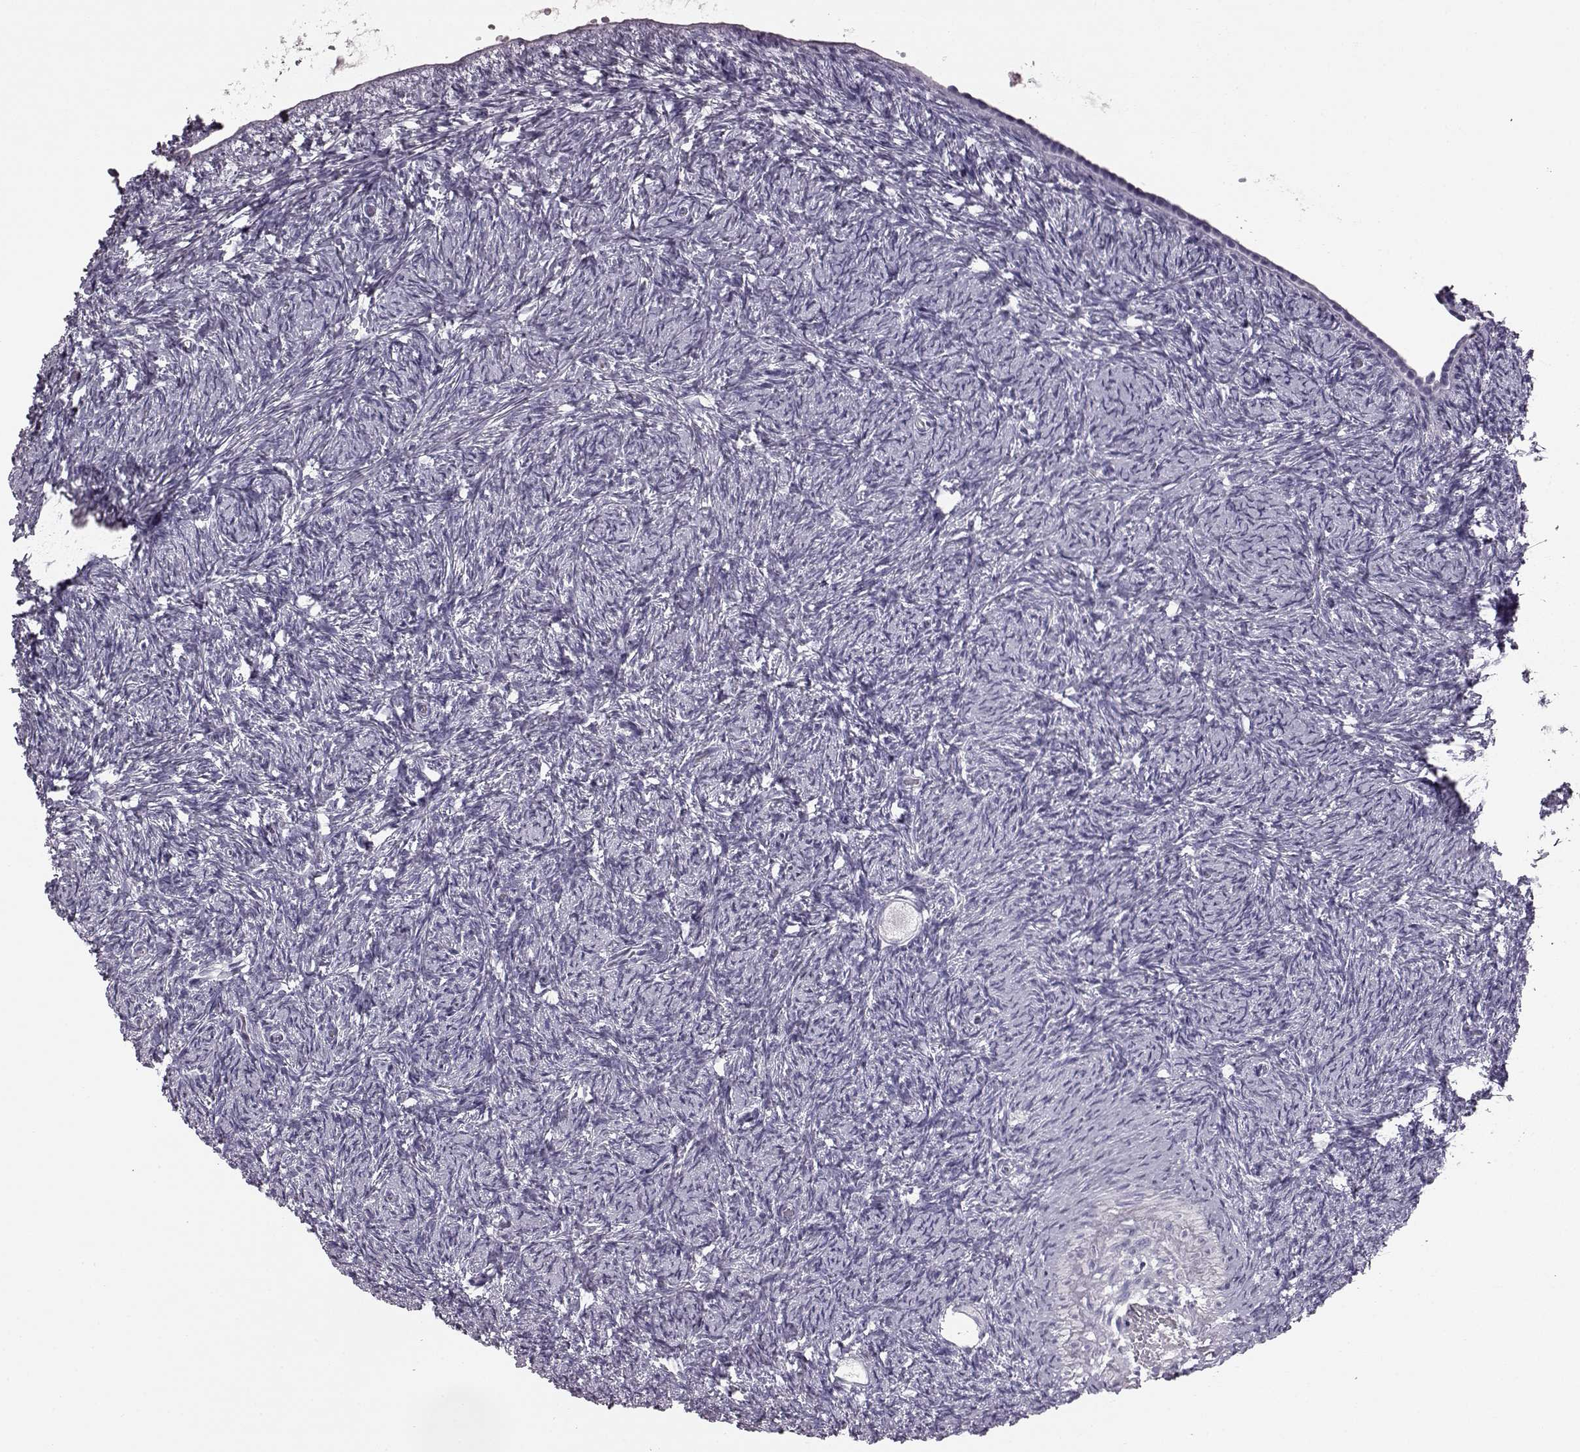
{"staining": {"intensity": "negative", "quantity": "none", "location": "none"}, "tissue": "ovary", "cell_type": "Ovarian stroma cells", "image_type": "normal", "snomed": [{"axis": "morphology", "description": "Normal tissue, NOS"}, {"axis": "topography", "description": "Ovary"}], "caption": "This micrograph is of benign ovary stained with immunohistochemistry (IHC) to label a protein in brown with the nuclei are counter-stained blue. There is no staining in ovarian stroma cells.", "gene": "AIPL1", "patient": {"sex": "female", "age": 39}}